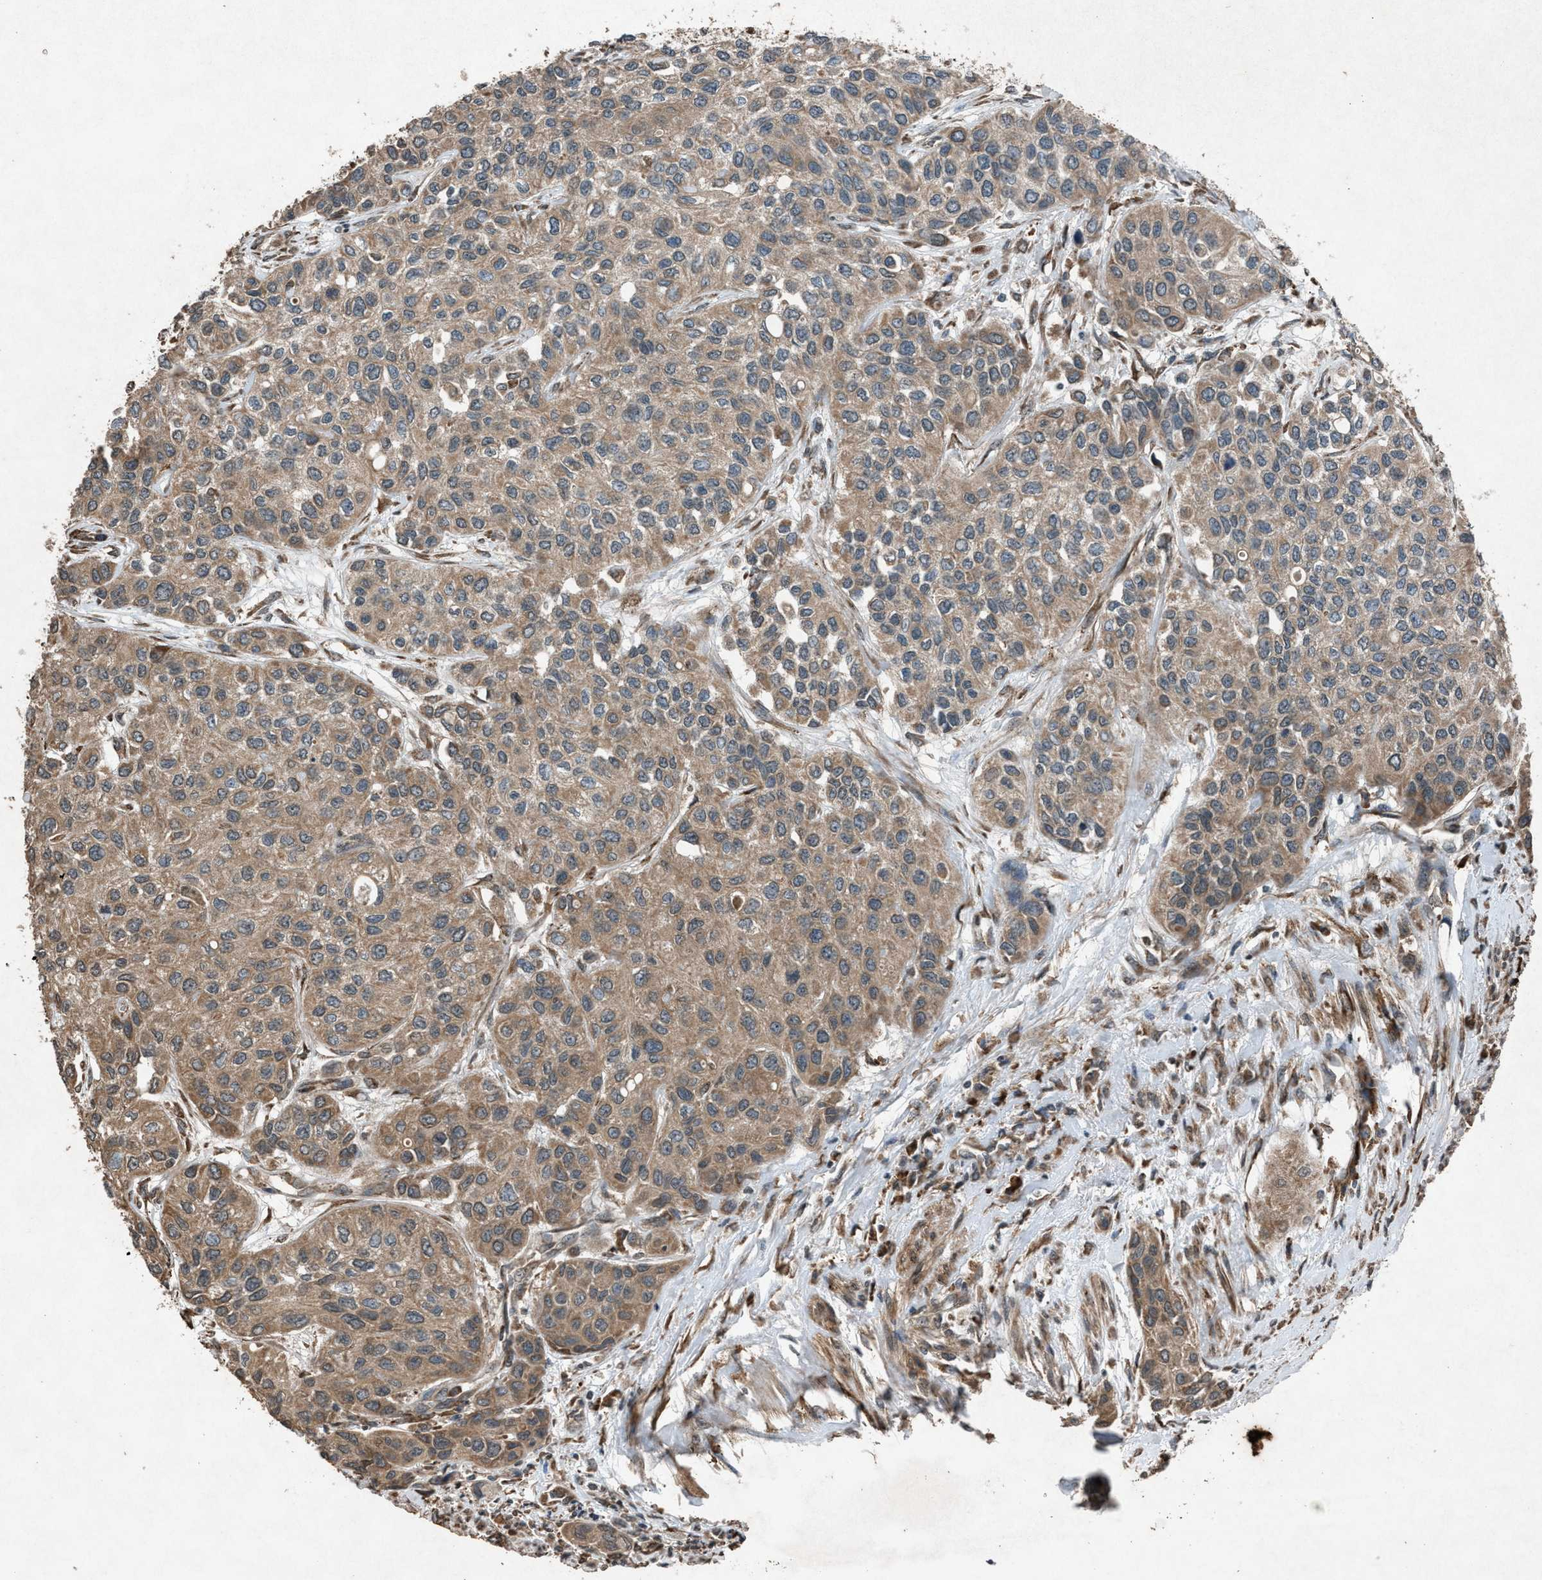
{"staining": {"intensity": "weak", "quantity": ">75%", "location": "cytoplasmic/membranous"}, "tissue": "urothelial cancer", "cell_type": "Tumor cells", "image_type": "cancer", "snomed": [{"axis": "morphology", "description": "Urothelial carcinoma, High grade"}, {"axis": "topography", "description": "Urinary bladder"}], "caption": "A histopathology image of human urothelial carcinoma (high-grade) stained for a protein exhibits weak cytoplasmic/membranous brown staining in tumor cells.", "gene": "CALR", "patient": {"sex": "female", "age": 56}}